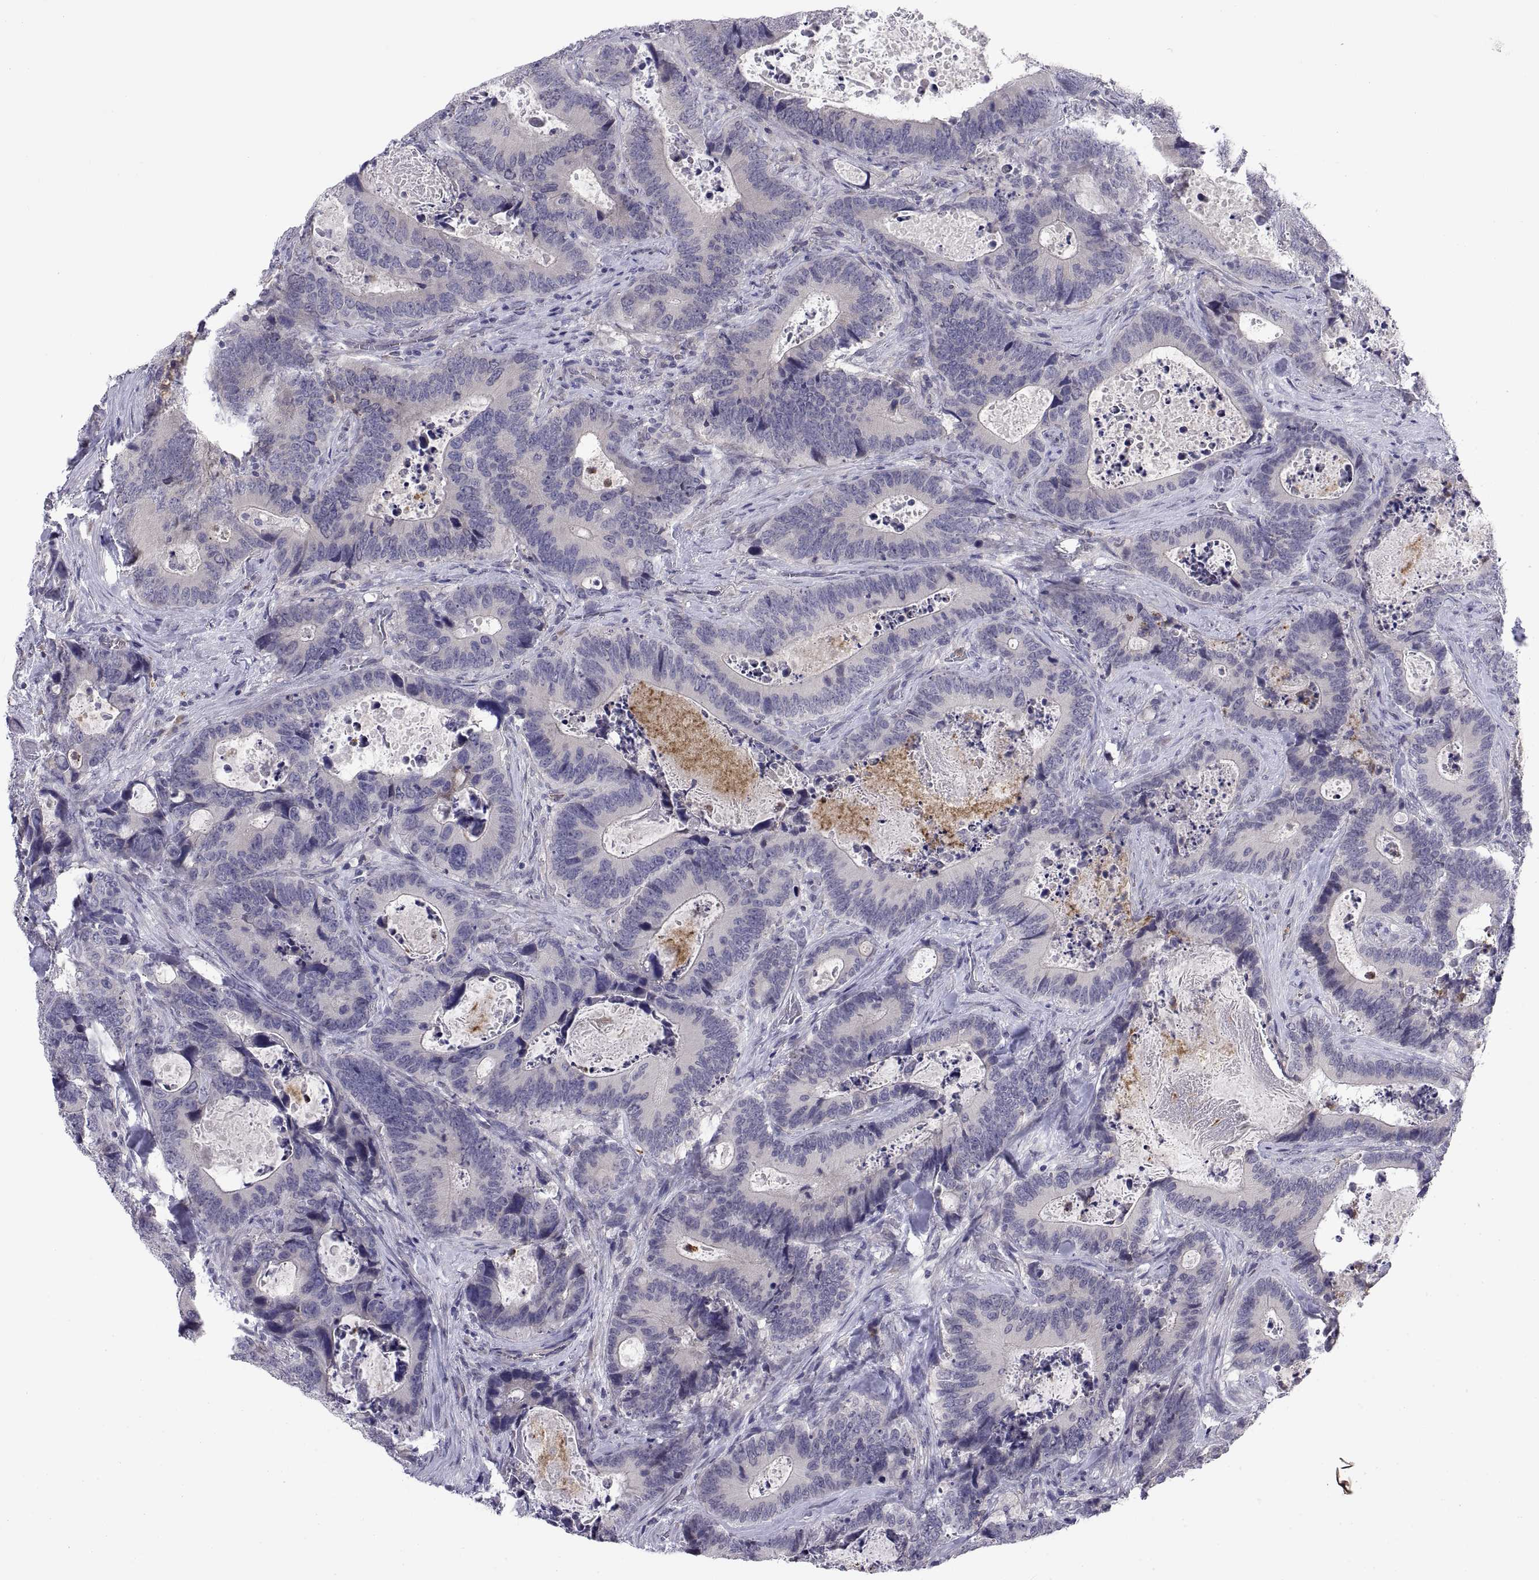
{"staining": {"intensity": "negative", "quantity": "none", "location": "none"}, "tissue": "colorectal cancer", "cell_type": "Tumor cells", "image_type": "cancer", "snomed": [{"axis": "morphology", "description": "Adenocarcinoma, NOS"}, {"axis": "topography", "description": "Colon"}], "caption": "Immunohistochemistry (IHC) image of human adenocarcinoma (colorectal) stained for a protein (brown), which displays no expression in tumor cells.", "gene": "PKP1", "patient": {"sex": "female", "age": 82}}